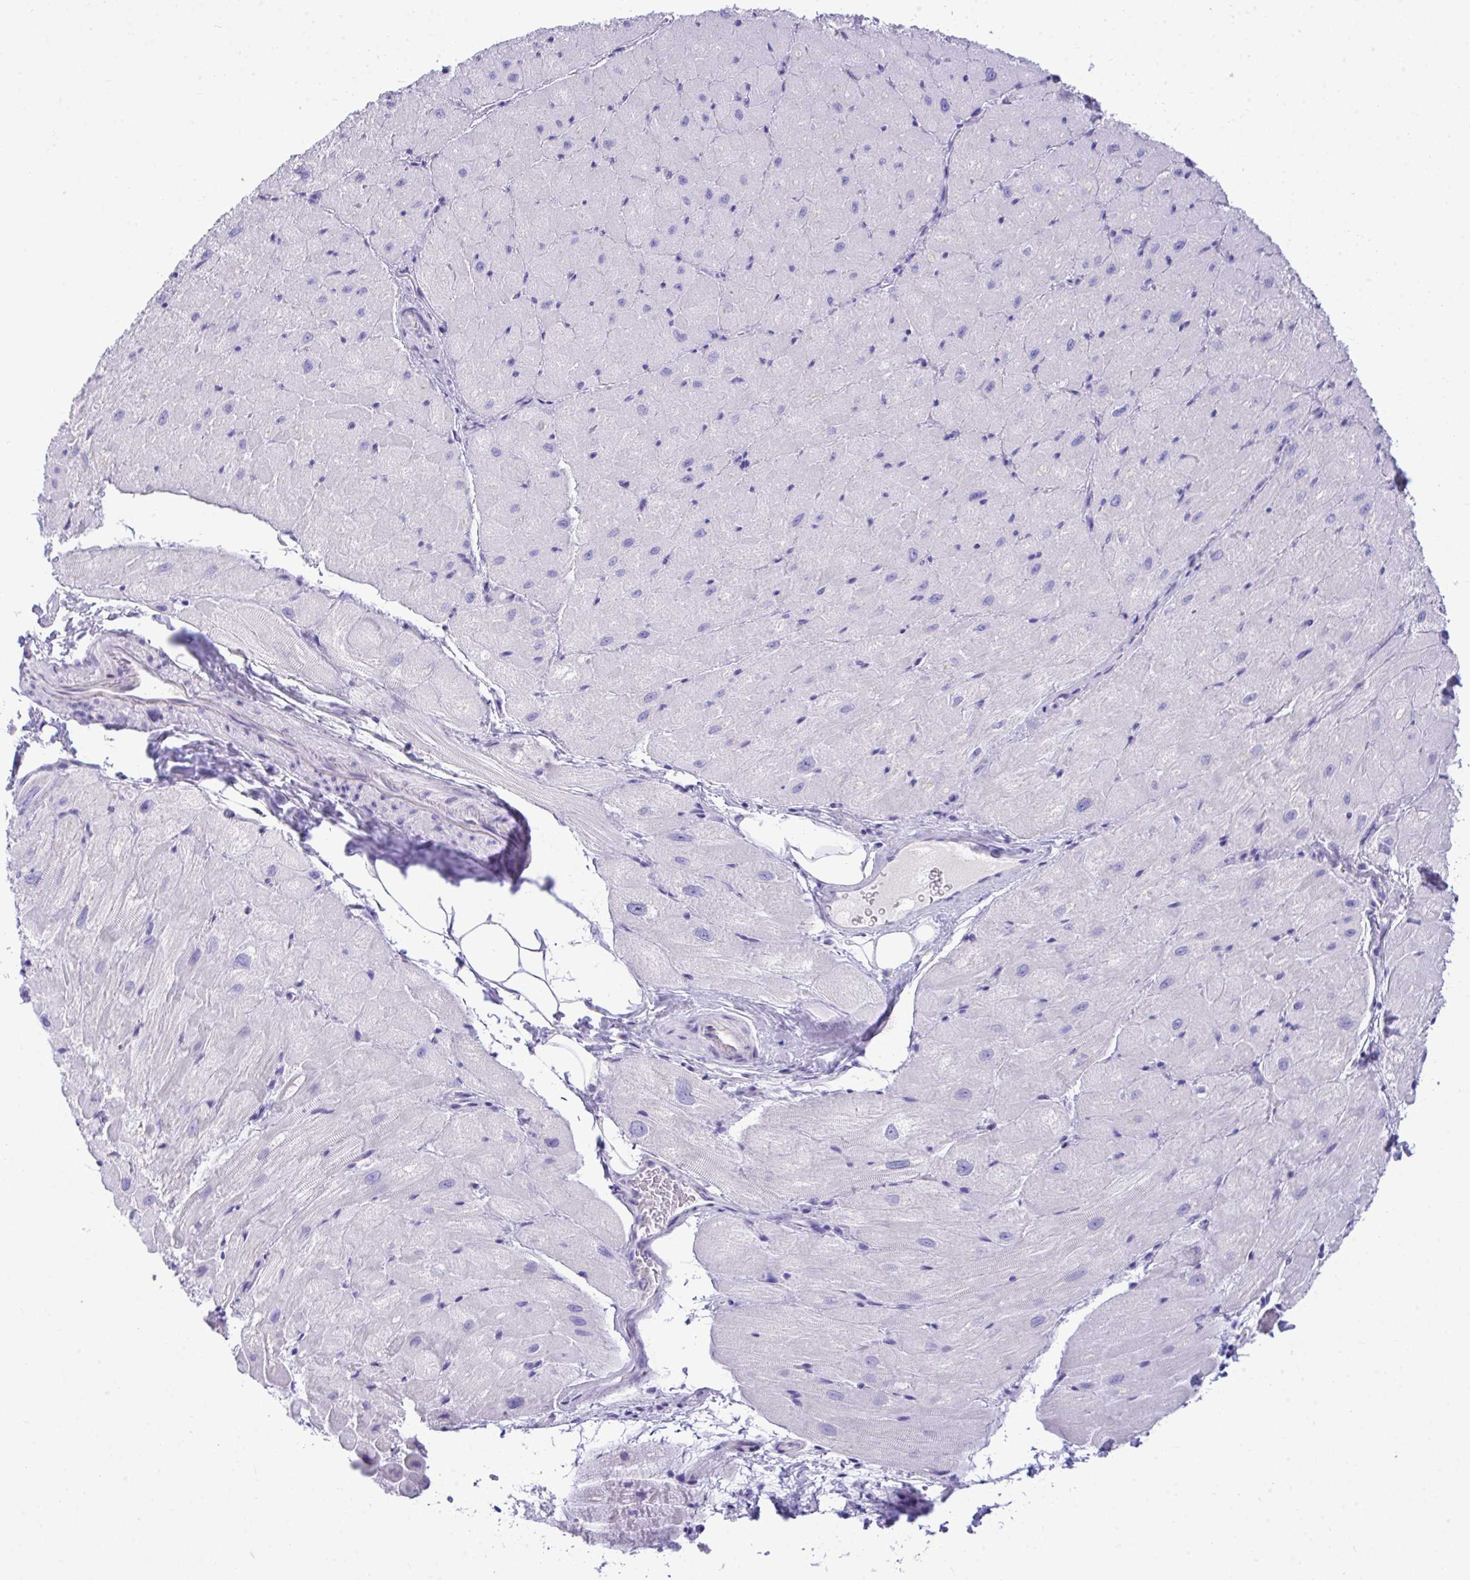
{"staining": {"intensity": "negative", "quantity": "none", "location": "none"}, "tissue": "heart muscle", "cell_type": "Cardiomyocytes", "image_type": "normal", "snomed": [{"axis": "morphology", "description": "Normal tissue, NOS"}, {"axis": "topography", "description": "Heart"}], "caption": "This is a photomicrograph of immunohistochemistry (IHC) staining of benign heart muscle, which shows no expression in cardiomyocytes. (DAB IHC visualized using brightfield microscopy, high magnification).", "gene": "PGM2L1", "patient": {"sex": "male", "age": 62}}